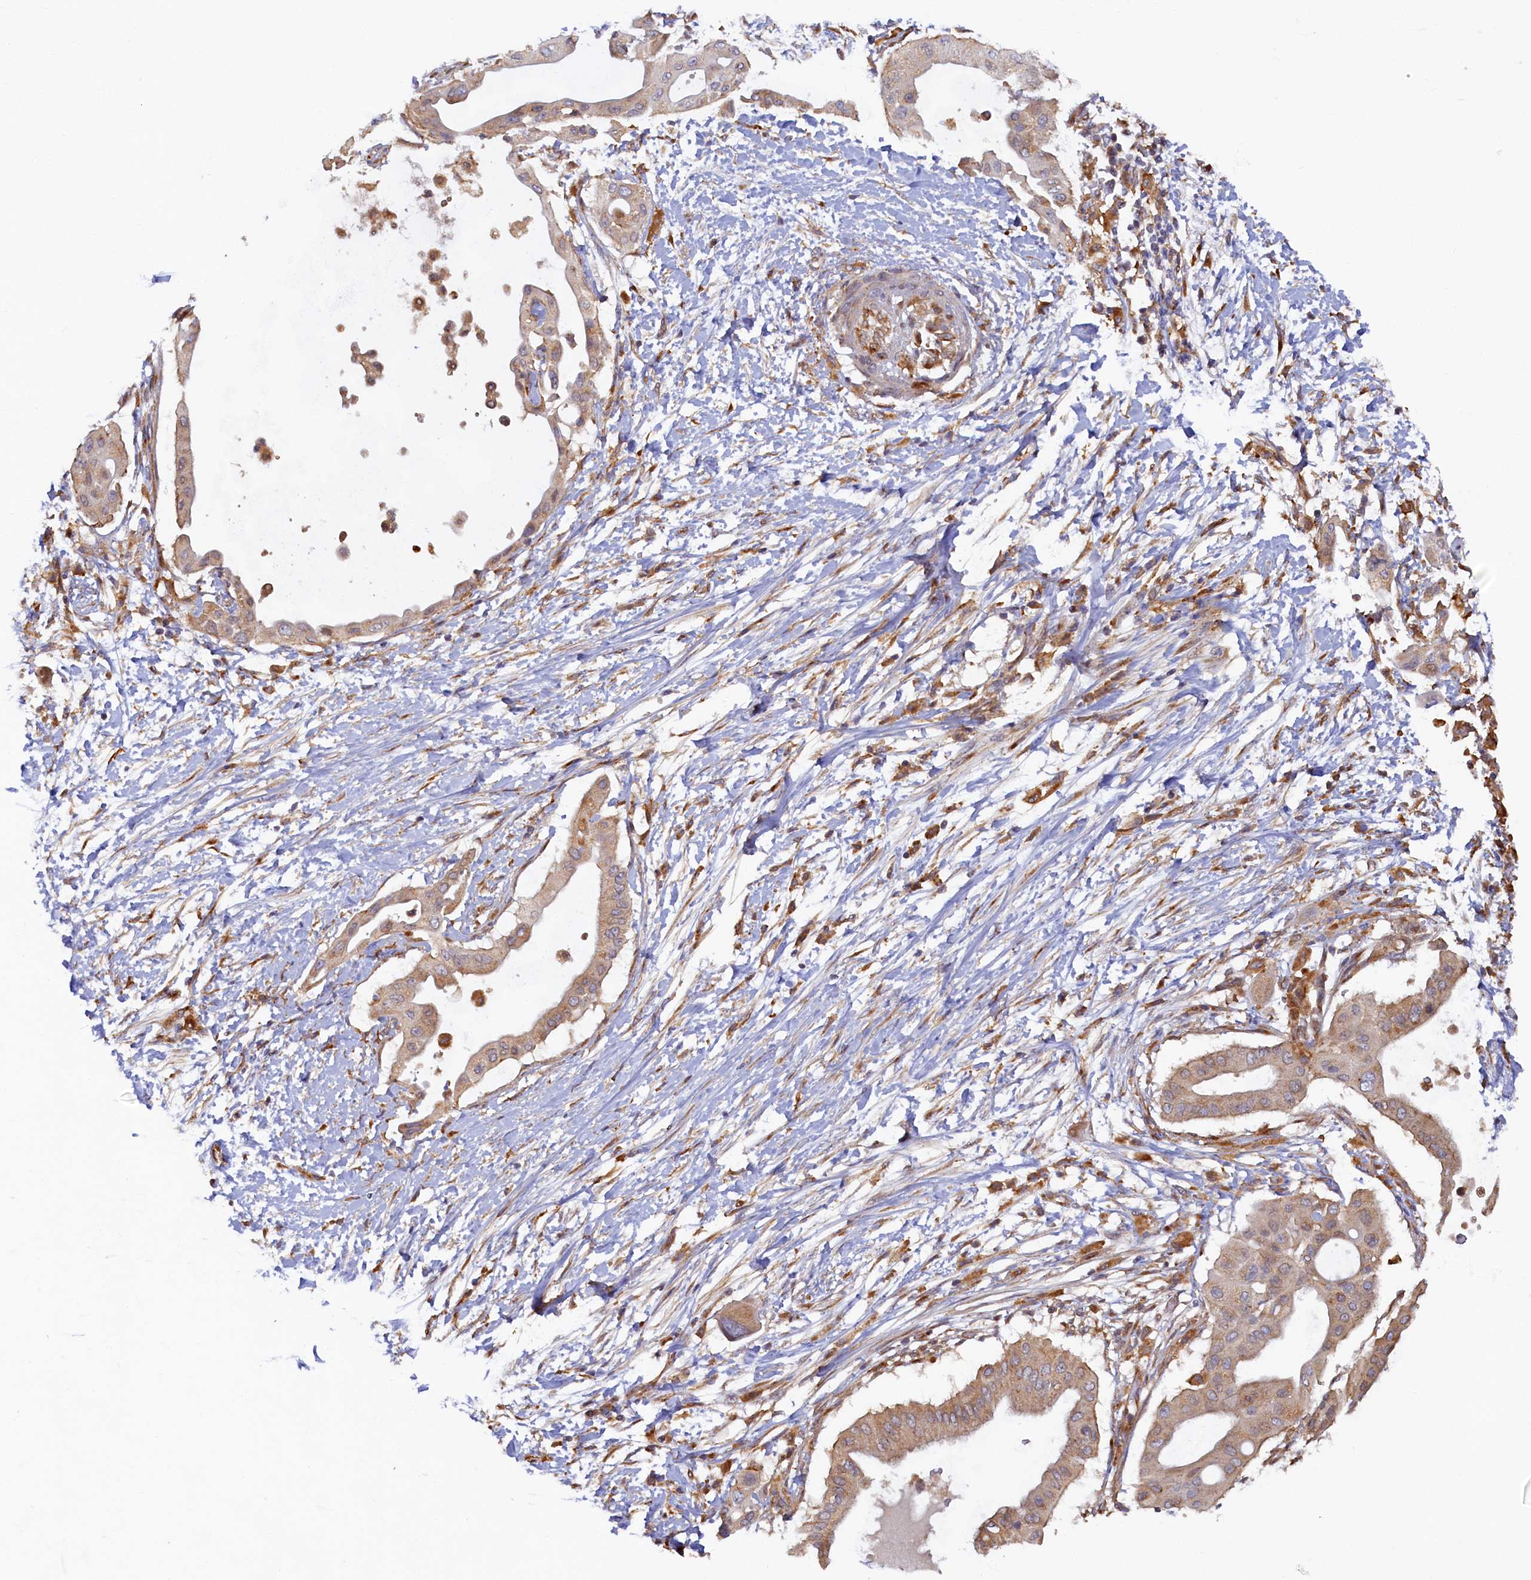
{"staining": {"intensity": "weak", "quantity": "25%-75%", "location": "cytoplasmic/membranous"}, "tissue": "pancreatic cancer", "cell_type": "Tumor cells", "image_type": "cancer", "snomed": [{"axis": "morphology", "description": "Adenocarcinoma, NOS"}, {"axis": "topography", "description": "Pancreas"}], "caption": "Pancreatic cancer tissue exhibits weak cytoplasmic/membranous staining in about 25%-75% of tumor cells, visualized by immunohistochemistry.", "gene": "STX12", "patient": {"sex": "male", "age": 68}}